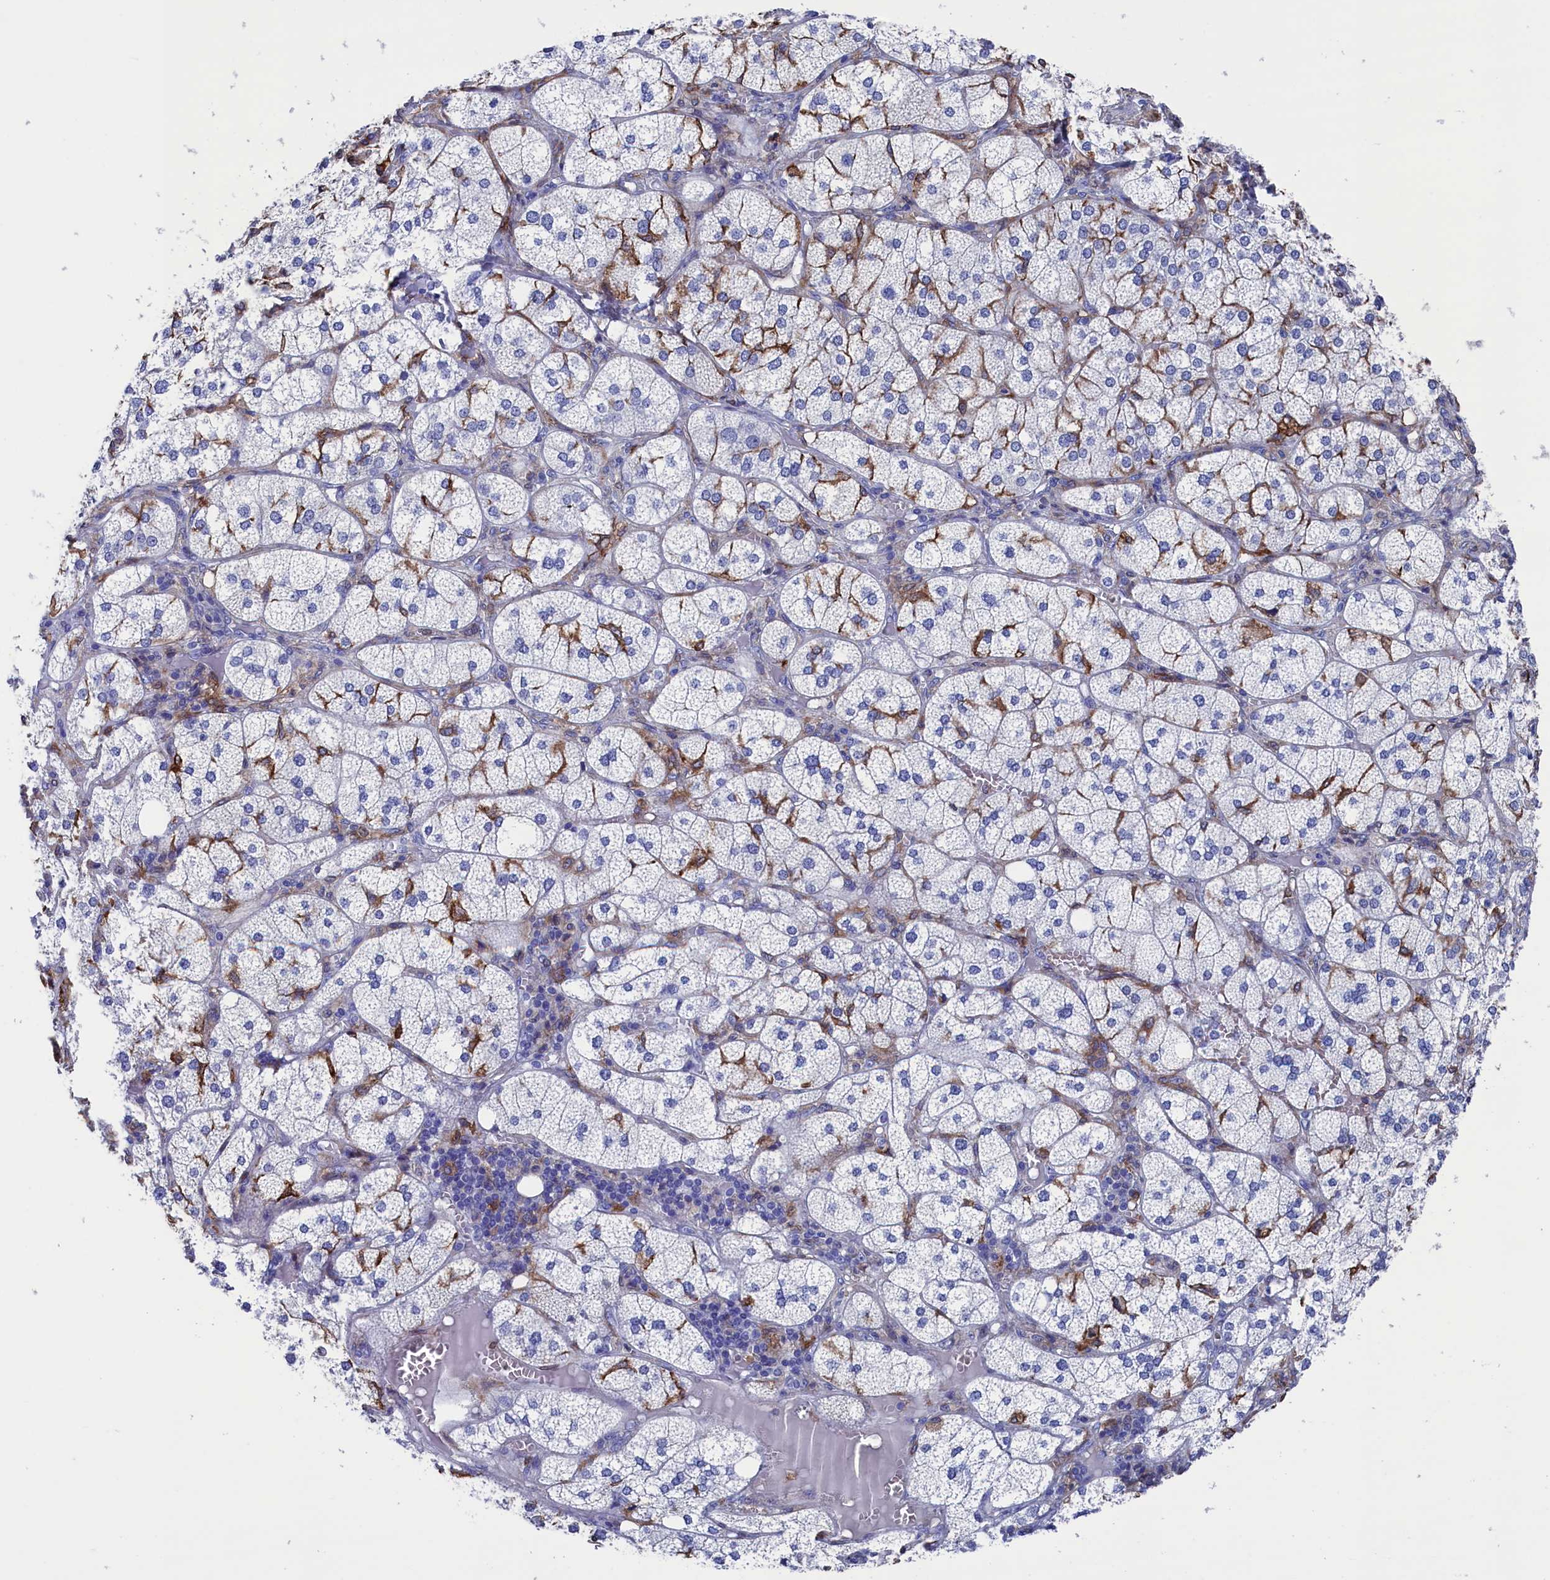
{"staining": {"intensity": "moderate", "quantity": "<25%", "location": "cytoplasmic/membranous"}, "tissue": "adrenal gland", "cell_type": "Glandular cells", "image_type": "normal", "snomed": [{"axis": "morphology", "description": "Normal tissue, NOS"}, {"axis": "topography", "description": "Adrenal gland"}], "caption": "IHC (DAB) staining of normal human adrenal gland shows moderate cytoplasmic/membranous protein expression in about <25% of glandular cells. (IHC, brightfield microscopy, high magnification).", "gene": "TYROBP", "patient": {"sex": "female", "age": 61}}